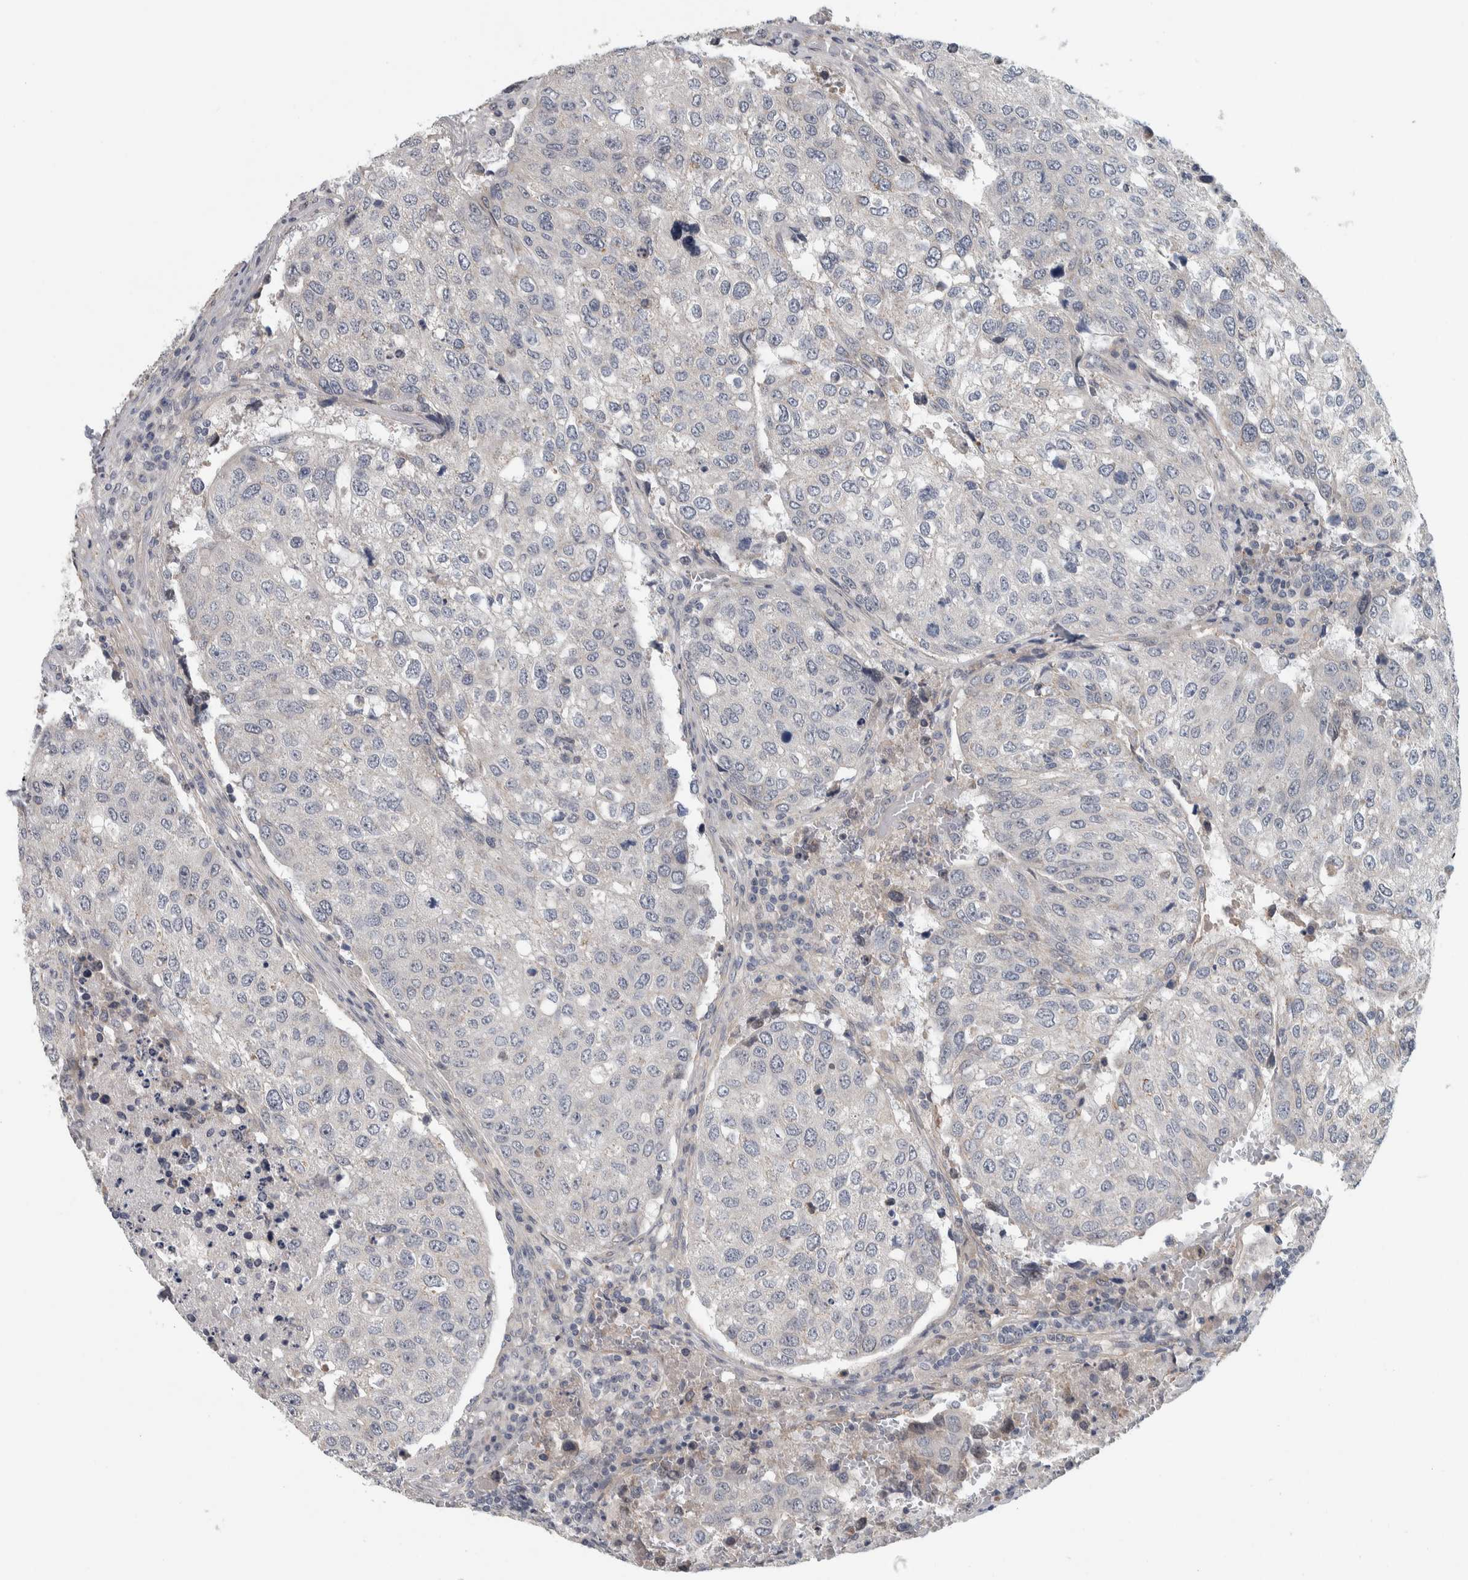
{"staining": {"intensity": "negative", "quantity": "none", "location": "none"}, "tissue": "urothelial cancer", "cell_type": "Tumor cells", "image_type": "cancer", "snomed": [{"axis": "morphology", "description": "Urothelial carcinoma, High grade"}, {"axis": "topography", "description": "Lymph node"}, {"axis": "topography", "description": "Urinary bladder"}], "caption": "Immunohistochemical staining of human high-grade urothelial carcinoma exhibits no significant staining in tumor cells.", "gene": "KCNJ3", "patient": {"sex": "male", "age": 51}}